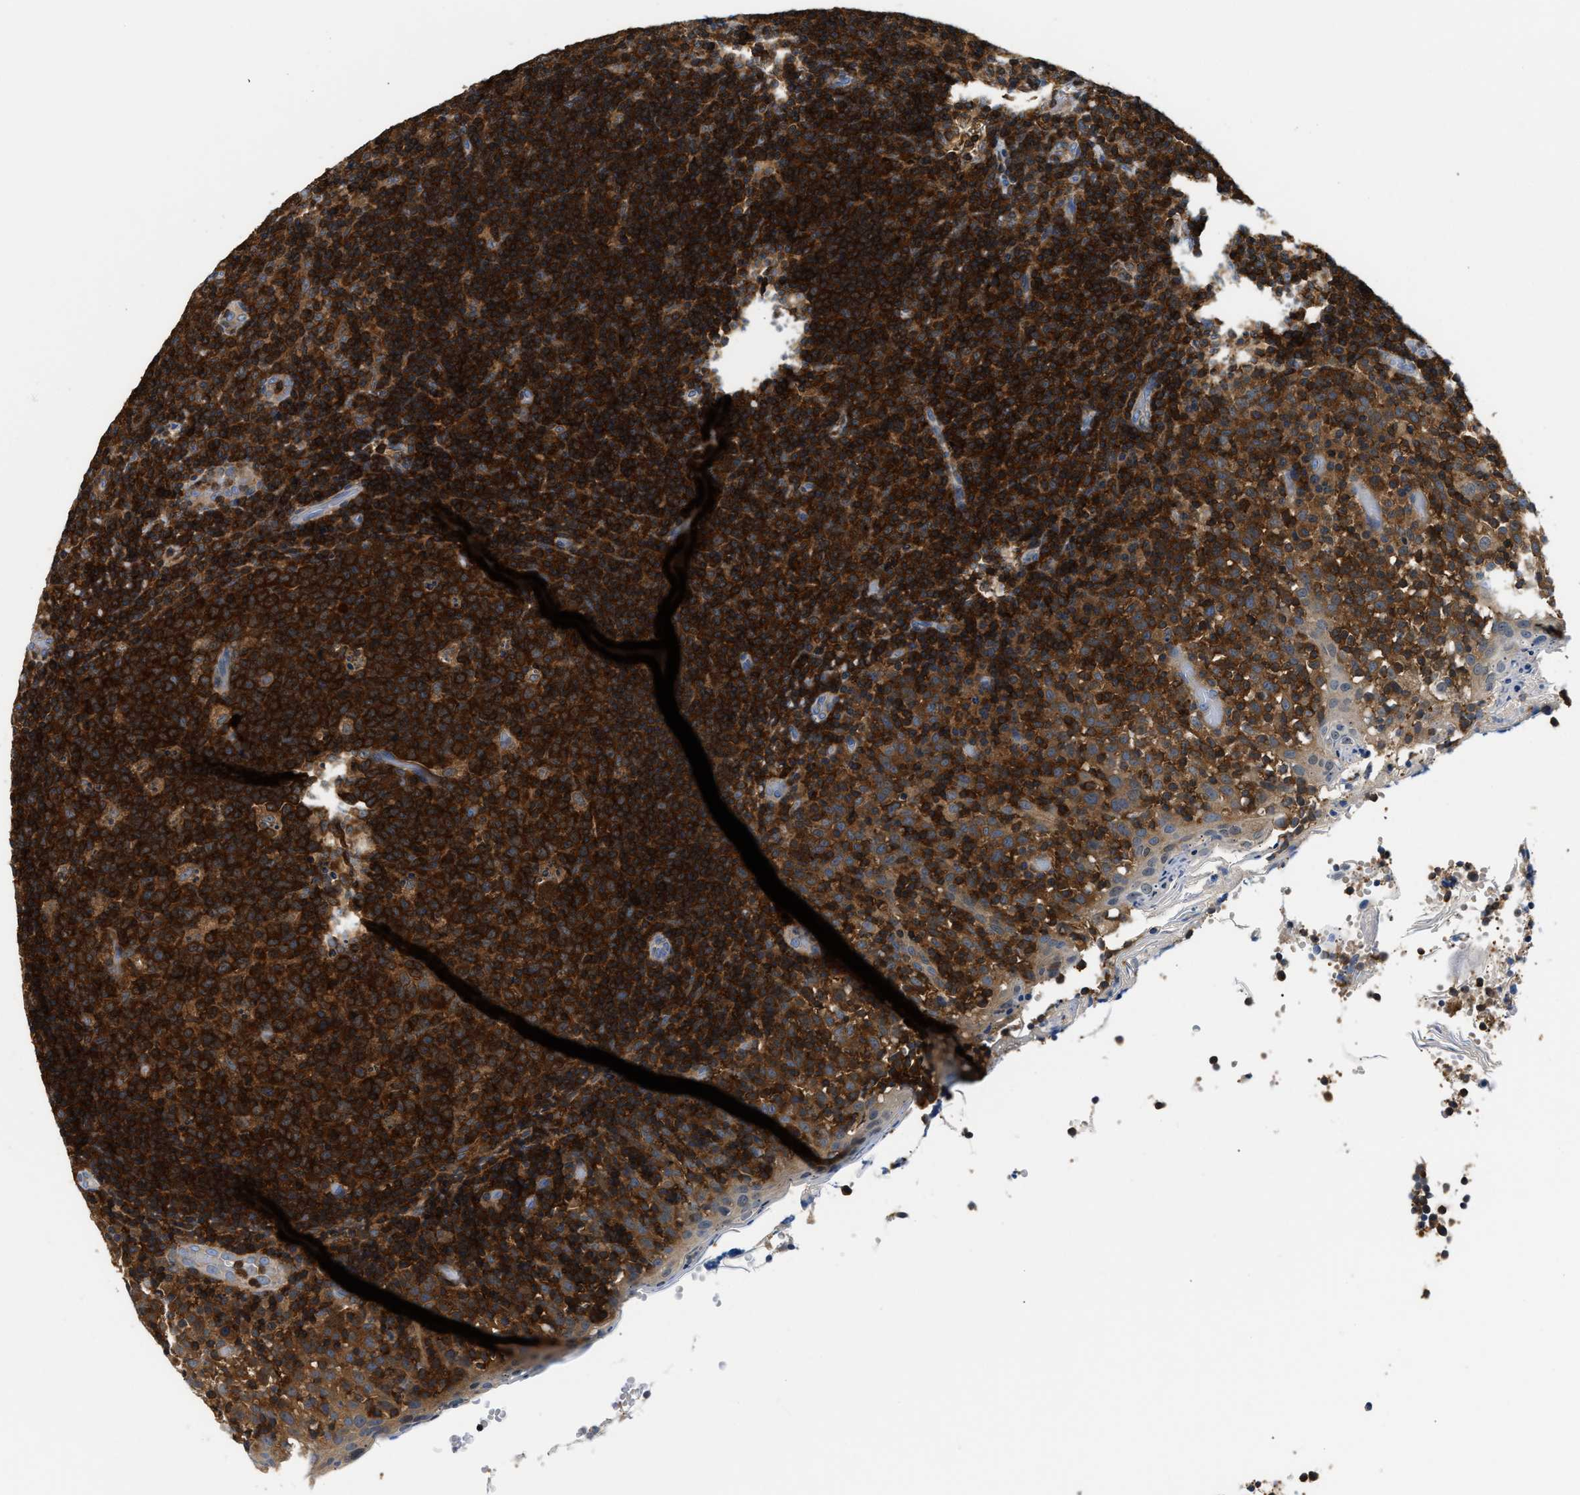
{"staining": {"intensity": "strong", "quantity": ">75%", "location": "cytoplasmic/membranous"}, "tissue": "tonsil", "cell_type": "Germinal center cells", "image_type": "normal", "snomed": [{"axis": "morphology", "description": "Normal tissue, NOS"}, {"axis": "topography", "description": "Tonsil"}], "caption": "Immunohistochemistry (IHC) staining of normal tonsil, which reveals high levels of strong cytoplasmic/membranous staining in about >75% of germinal center cells indicating strong cytoplasmic/membranous protein positivity. The staining was performed using DAB (3,3'-diaminobenzidine) (brown) for protein detection and nuclei were counterstained in hematoxylin (blue).", "gene": "CCM2", "patient": {"sex": "female", "age": 19}}